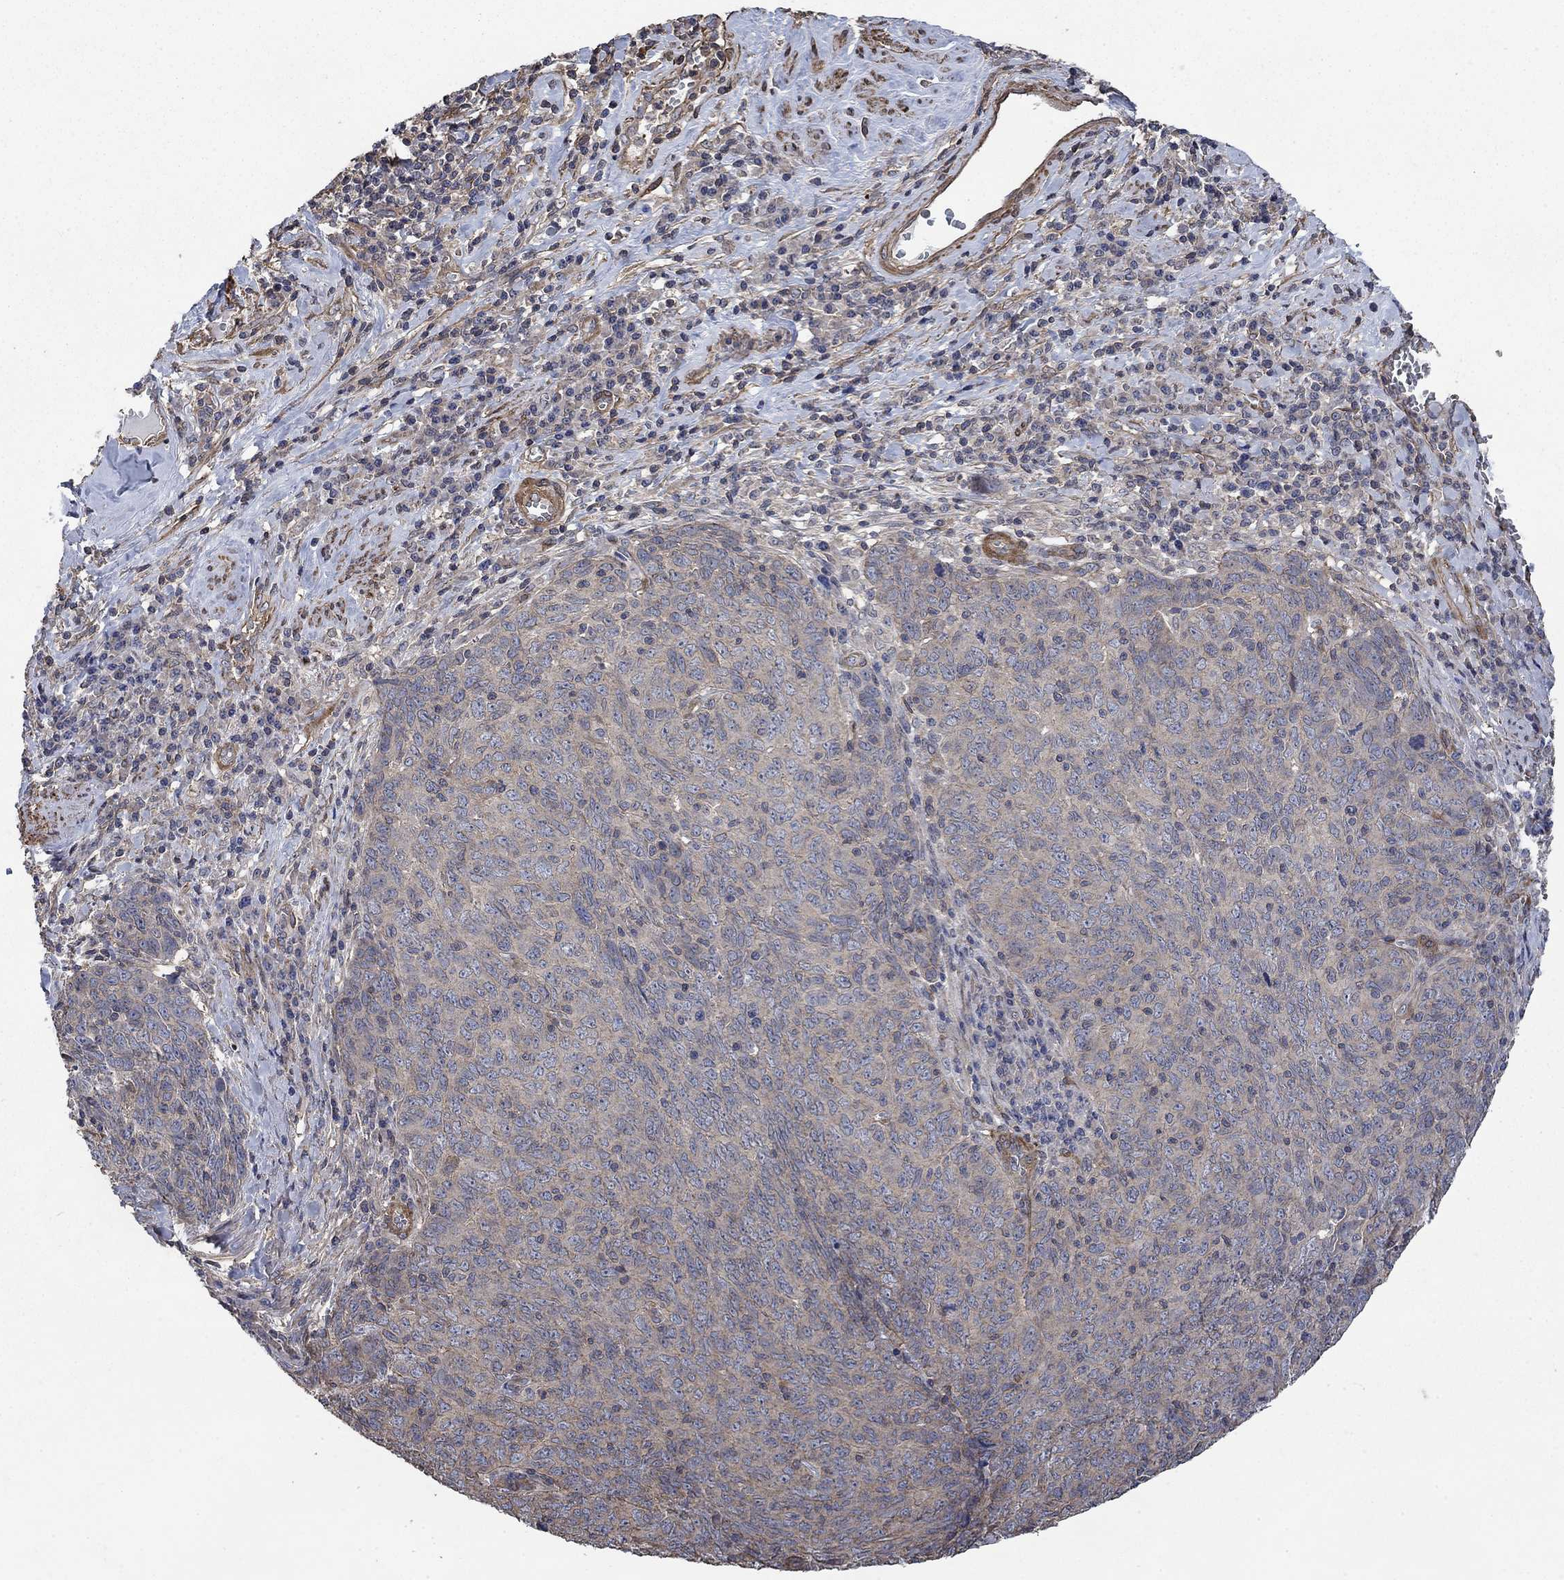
{"staining": {"intensity": "weak", "quantity": "<25%", "location": "cytoplasmic/membranous"}, "tissue": "skin cancer", "cell_type": "Tumor cells", "image_type": "cancer", "snomed": [{"axis": "morphology", "description": "Squamous cell carcinoma, NOS"}, {"axis": "topography", "description": "Skin"}, {"axis": "topography", "description": "Anal"}], "caption": "This is a image of IHC staining of skin cancer, which shows no expression in tumor cells.", "gene": "PDE3A", "patient": {"sex": "female", "age": 51}}